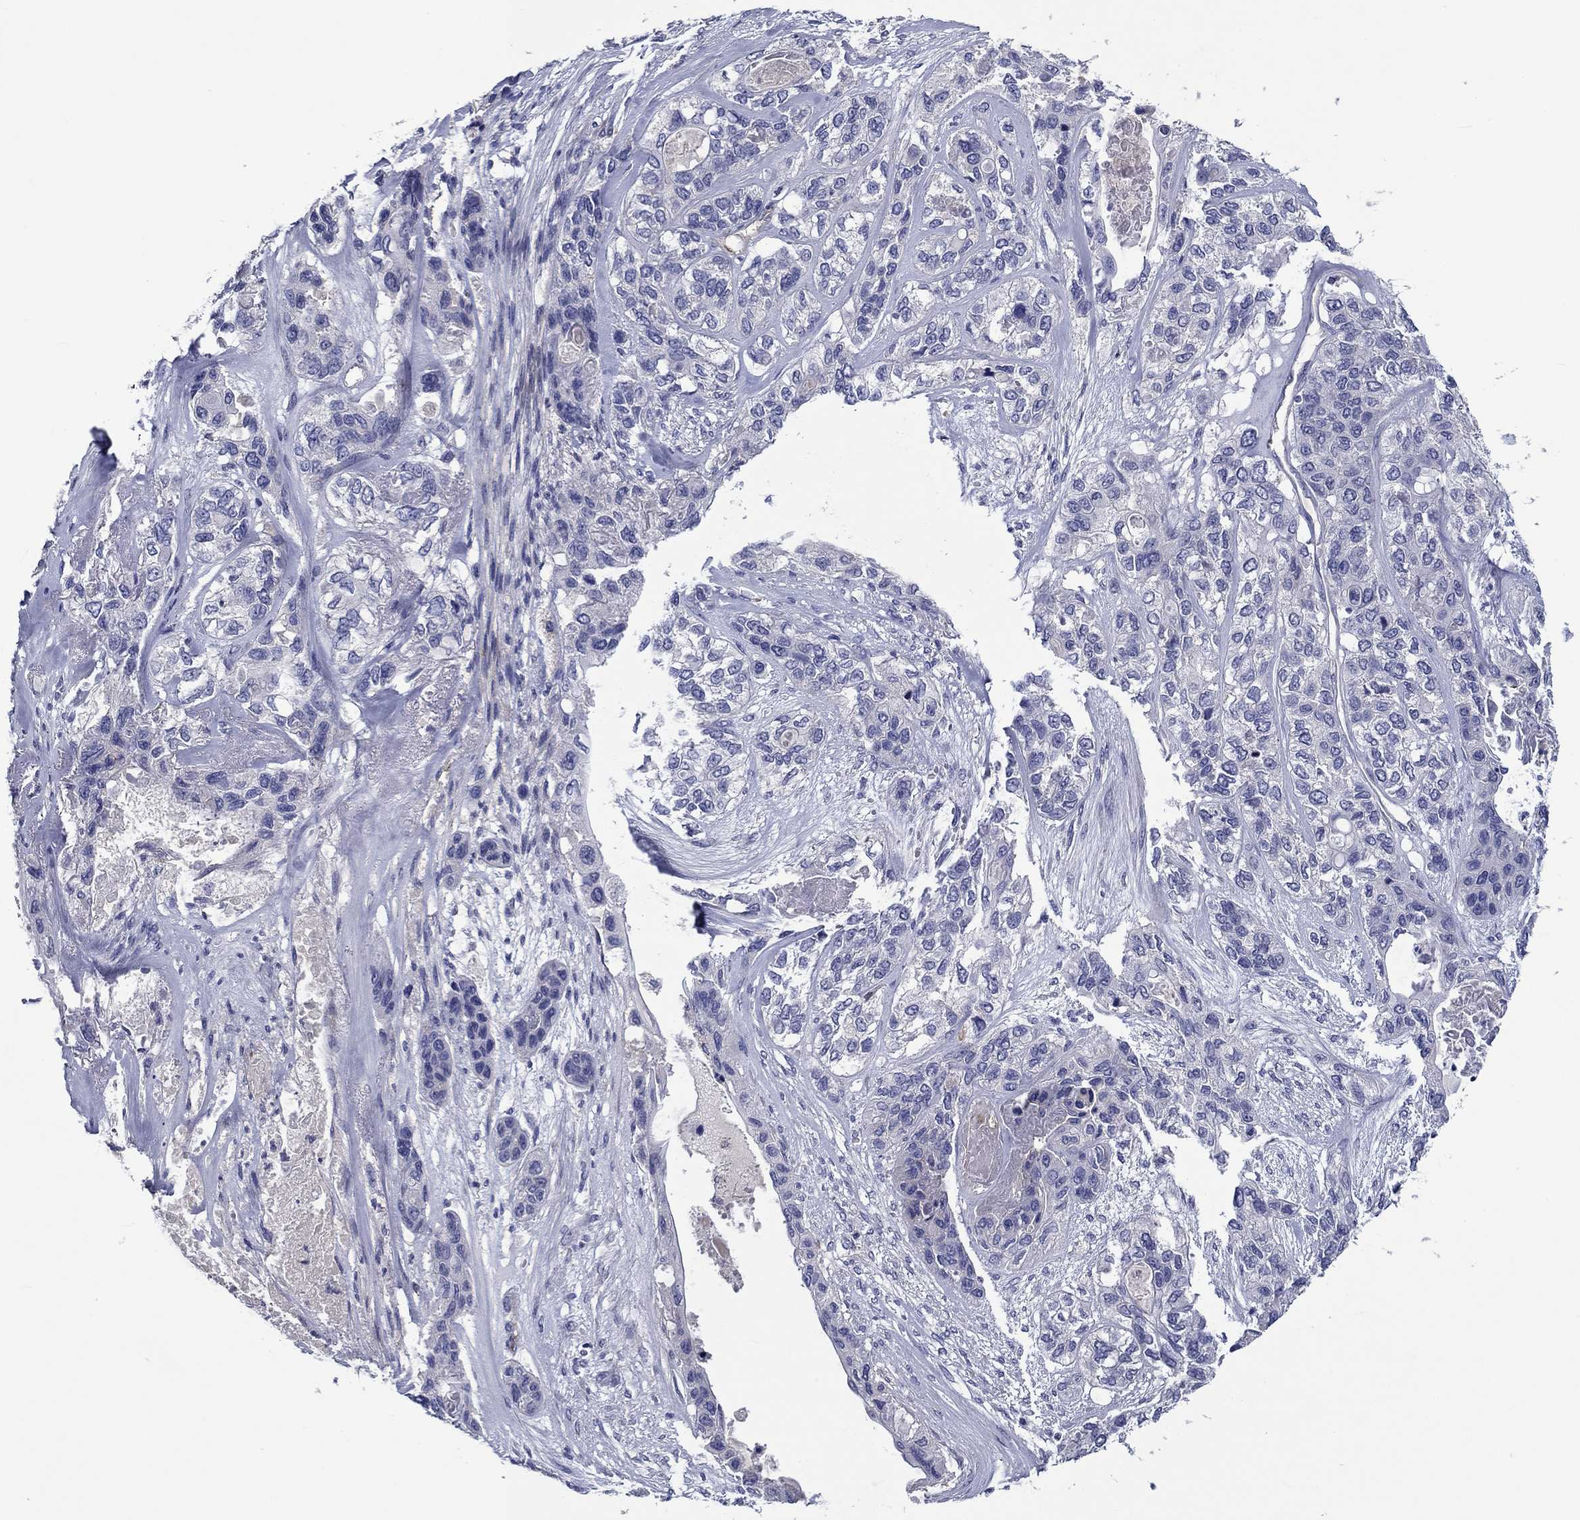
{"staining": {"intensity": "negative", "quantity": "none", "location": "none"}, "tissue": "lung cancer", "cell_type": "Tumor cells", "image_type": "cancer", "snomed": [{"axis": "morphology", "description": "Squamous cell carcinoma, NOS"}, {"axis": "topography", "description": "Lung"}], "caption": "The histopathology image exhibits no staining of tumor cells in lung cancer.", "gene": "CNDP1", "patient": {"sex": "female", "age": 70}}